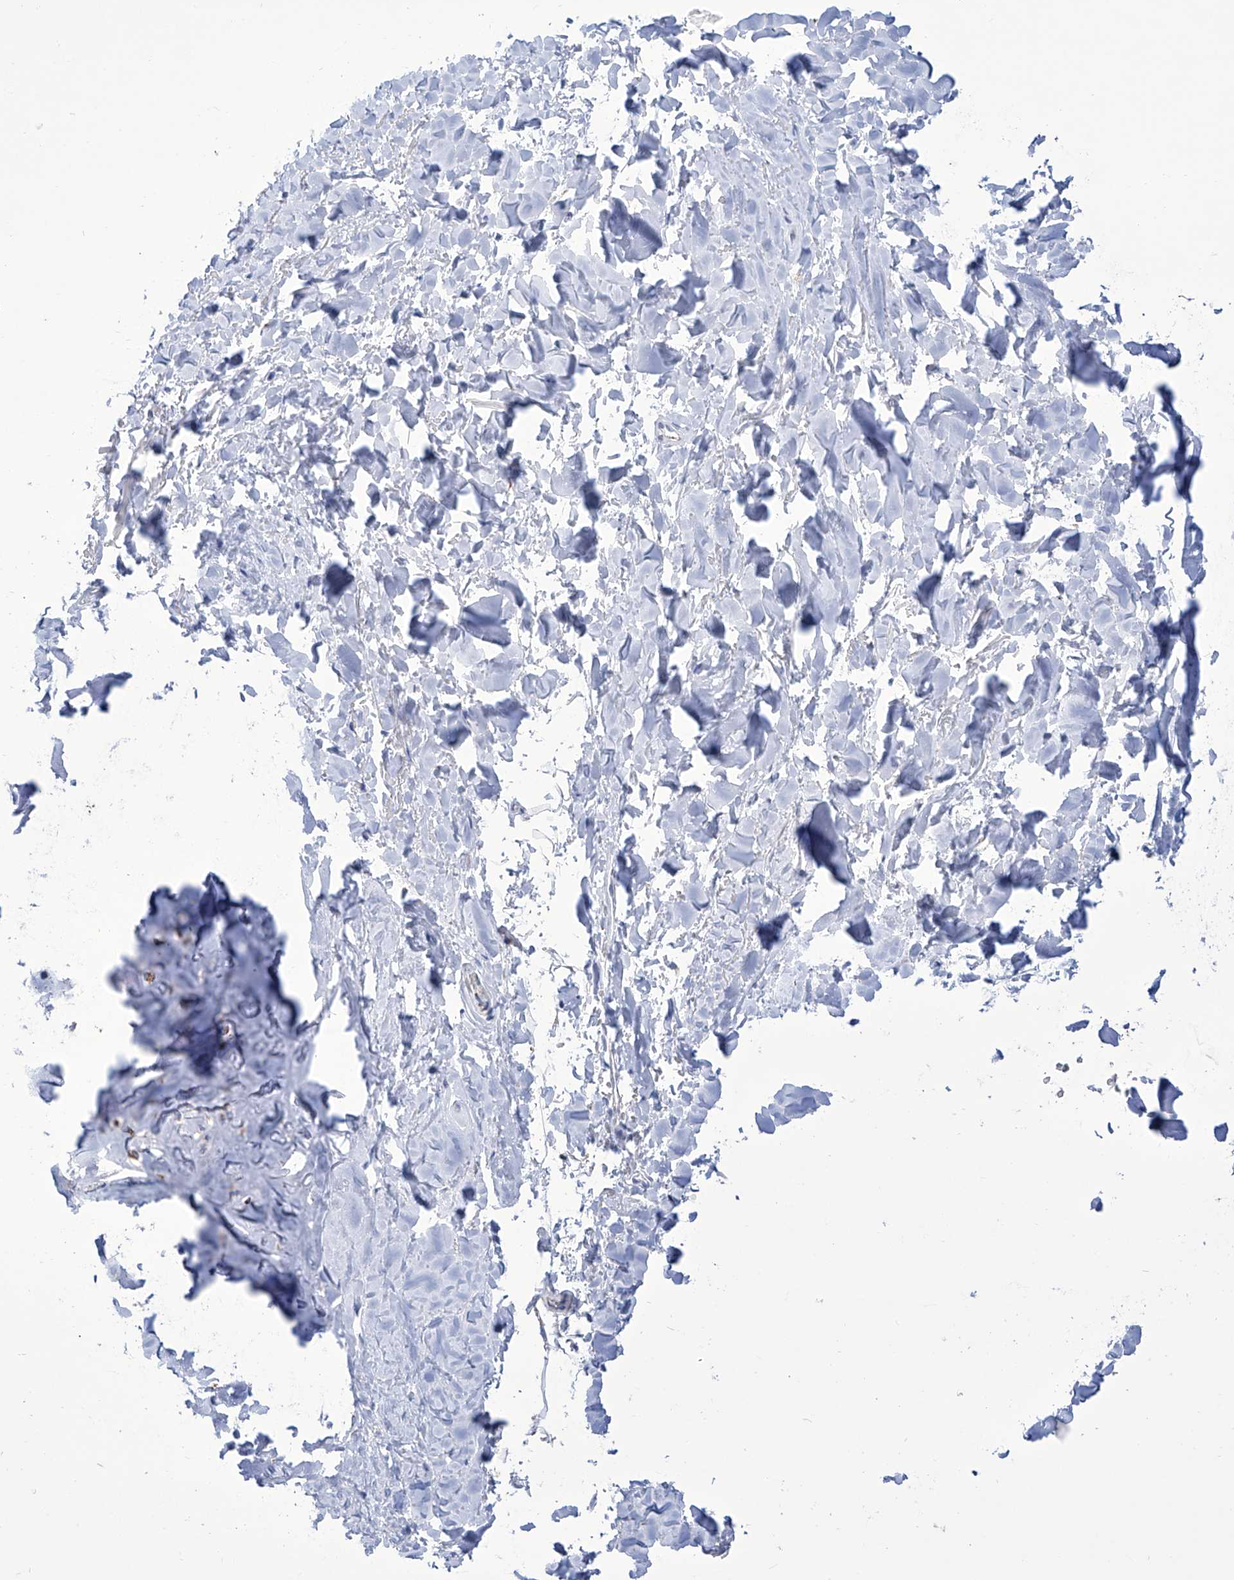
{"staining": {"intensity": "negative", "quantity": "none", "location": "none"}, "tissue": "adipose tissue", "cell_type": "Adipocytes", "image_type": "normal", "snomed": [{"axis": "morphology", "description": "Normal tissue, NOS"}, {"axis": "topography", "description": "Cartilage tissue"}], "caption": "High magnification brightfield microscopy of normal adipose tissue stained with DAB (brown) and counterstained with hematoxylin (blue): adipocytes show no significant expression. (Stains: DAB IHC with hematoxylin counter stain, Microscopy: brightfield microscopy at high magnification).", "gene": "ALDH6A1", "patient": {"sex": "female", "age": 63}}